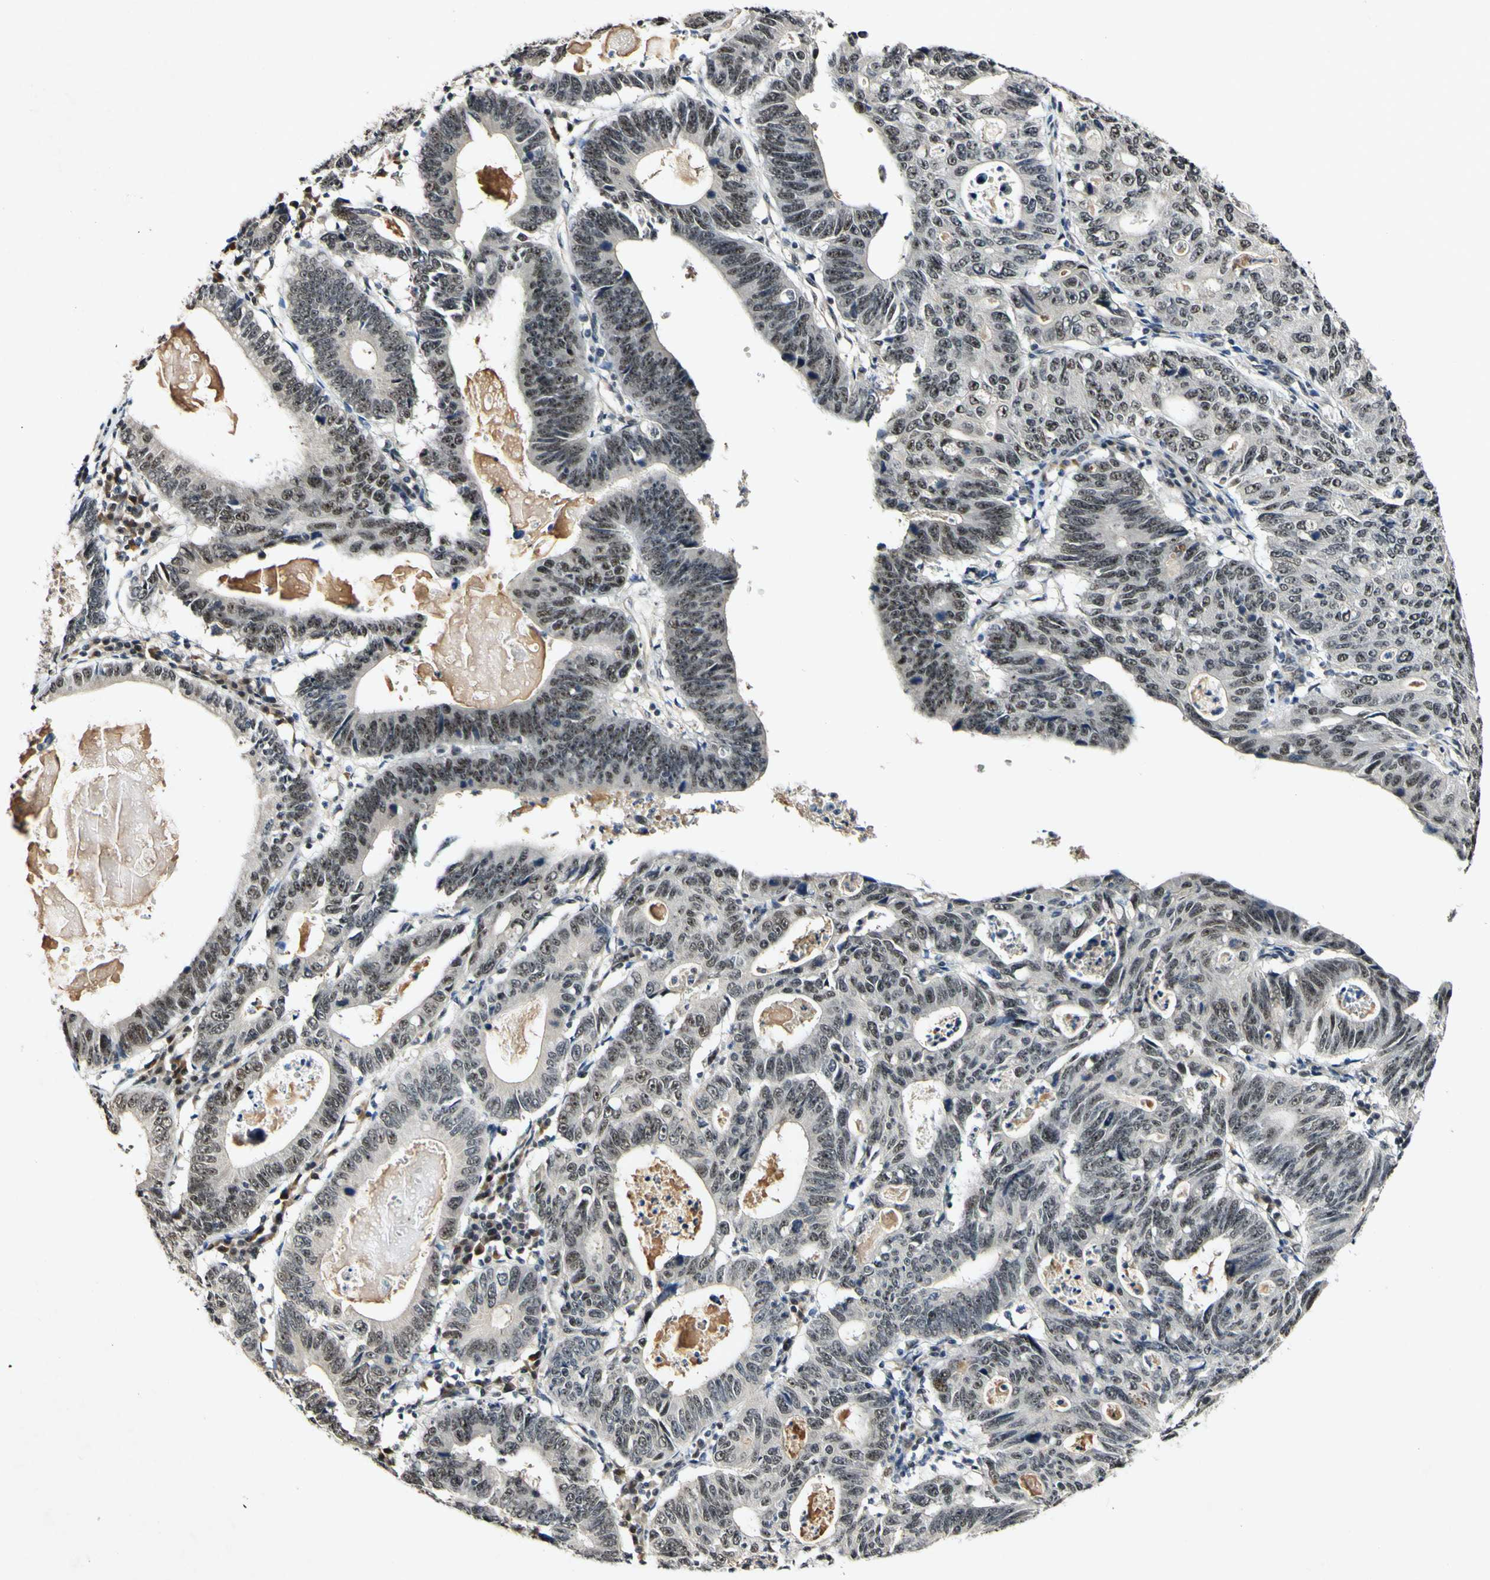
{"staining": {"intensity": "negative", "quantity": "none", "location": "none"}, "tissue": "stomach cancer", "cell_type": "Tumor cells", "image_type": "cancer", "snomed": [{"axis": "morphology", "description": "Adenocarcinoma, NOS"}, {"axis": "topography", "description": "Stomach"}], "caption": "IHC of stomach cancer displays no expression in tumor cells.", "gene": "POLR2F", "patient": {"sex": "male", "age": 59}}